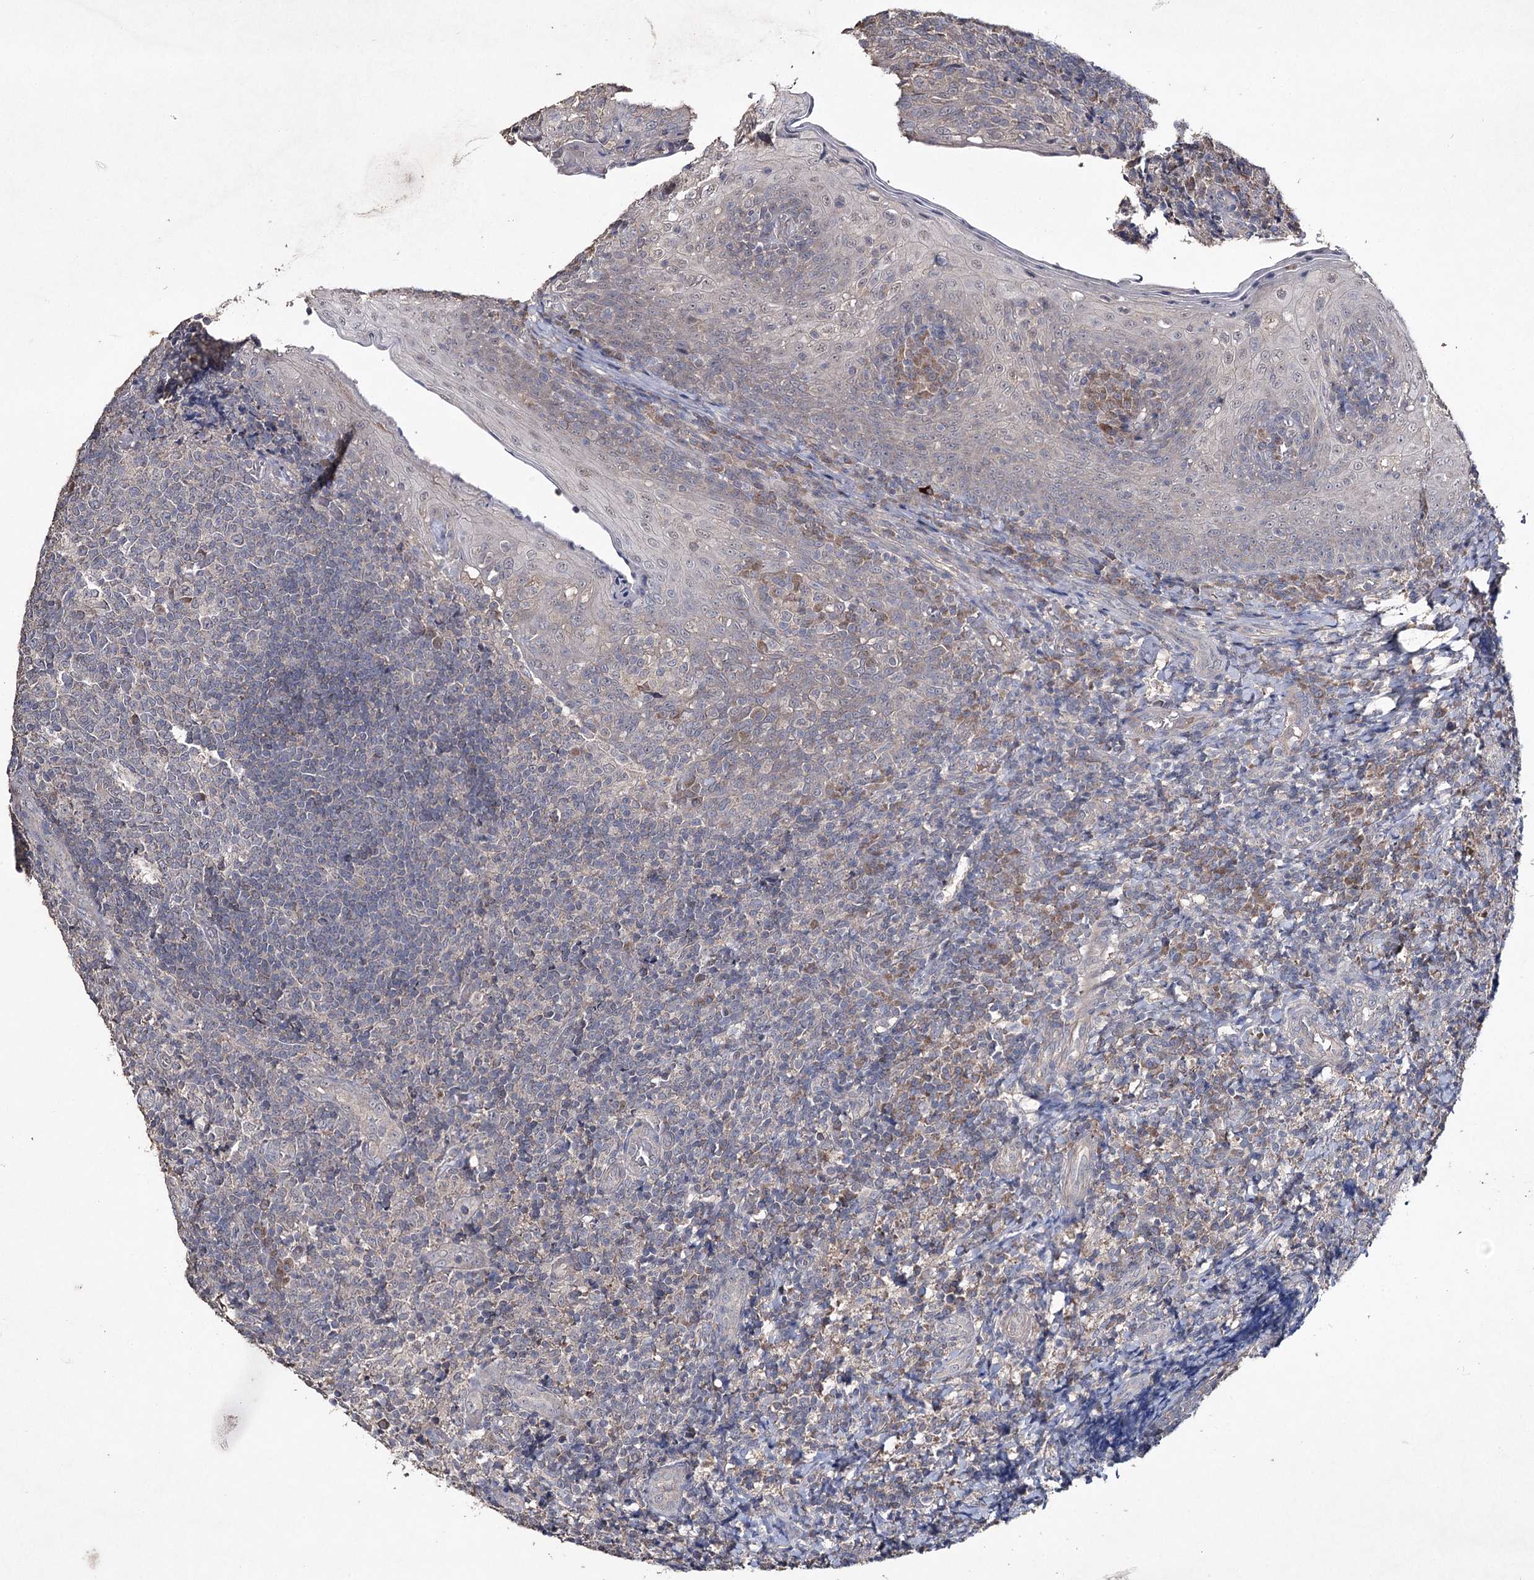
{"staining": {"intensity": "strong", "quantity": "<25%", "location": "cytoplasmic/membranous"}, "tissue": "tonsil", "cell_type": "Germinal center cells", "image_type": "normal", "snomed": [{"axis": "morphology", "description": "Normal tissue, NOS"}, {"axis": "topography", "description": "Tonsil"}], "caption": "The photomicrograph reveals staining of benign tonsil, revealing strong cytoplasmic/membranous protein staining (brown color) within germinal center cells. The protein of interest is stained brown, and the nuclei are stained in blue (DAB IHC with brightfield microscopy, high magnification).", "gene": "SEMA4G", "patient": {"sex": "female", "age": 19}}